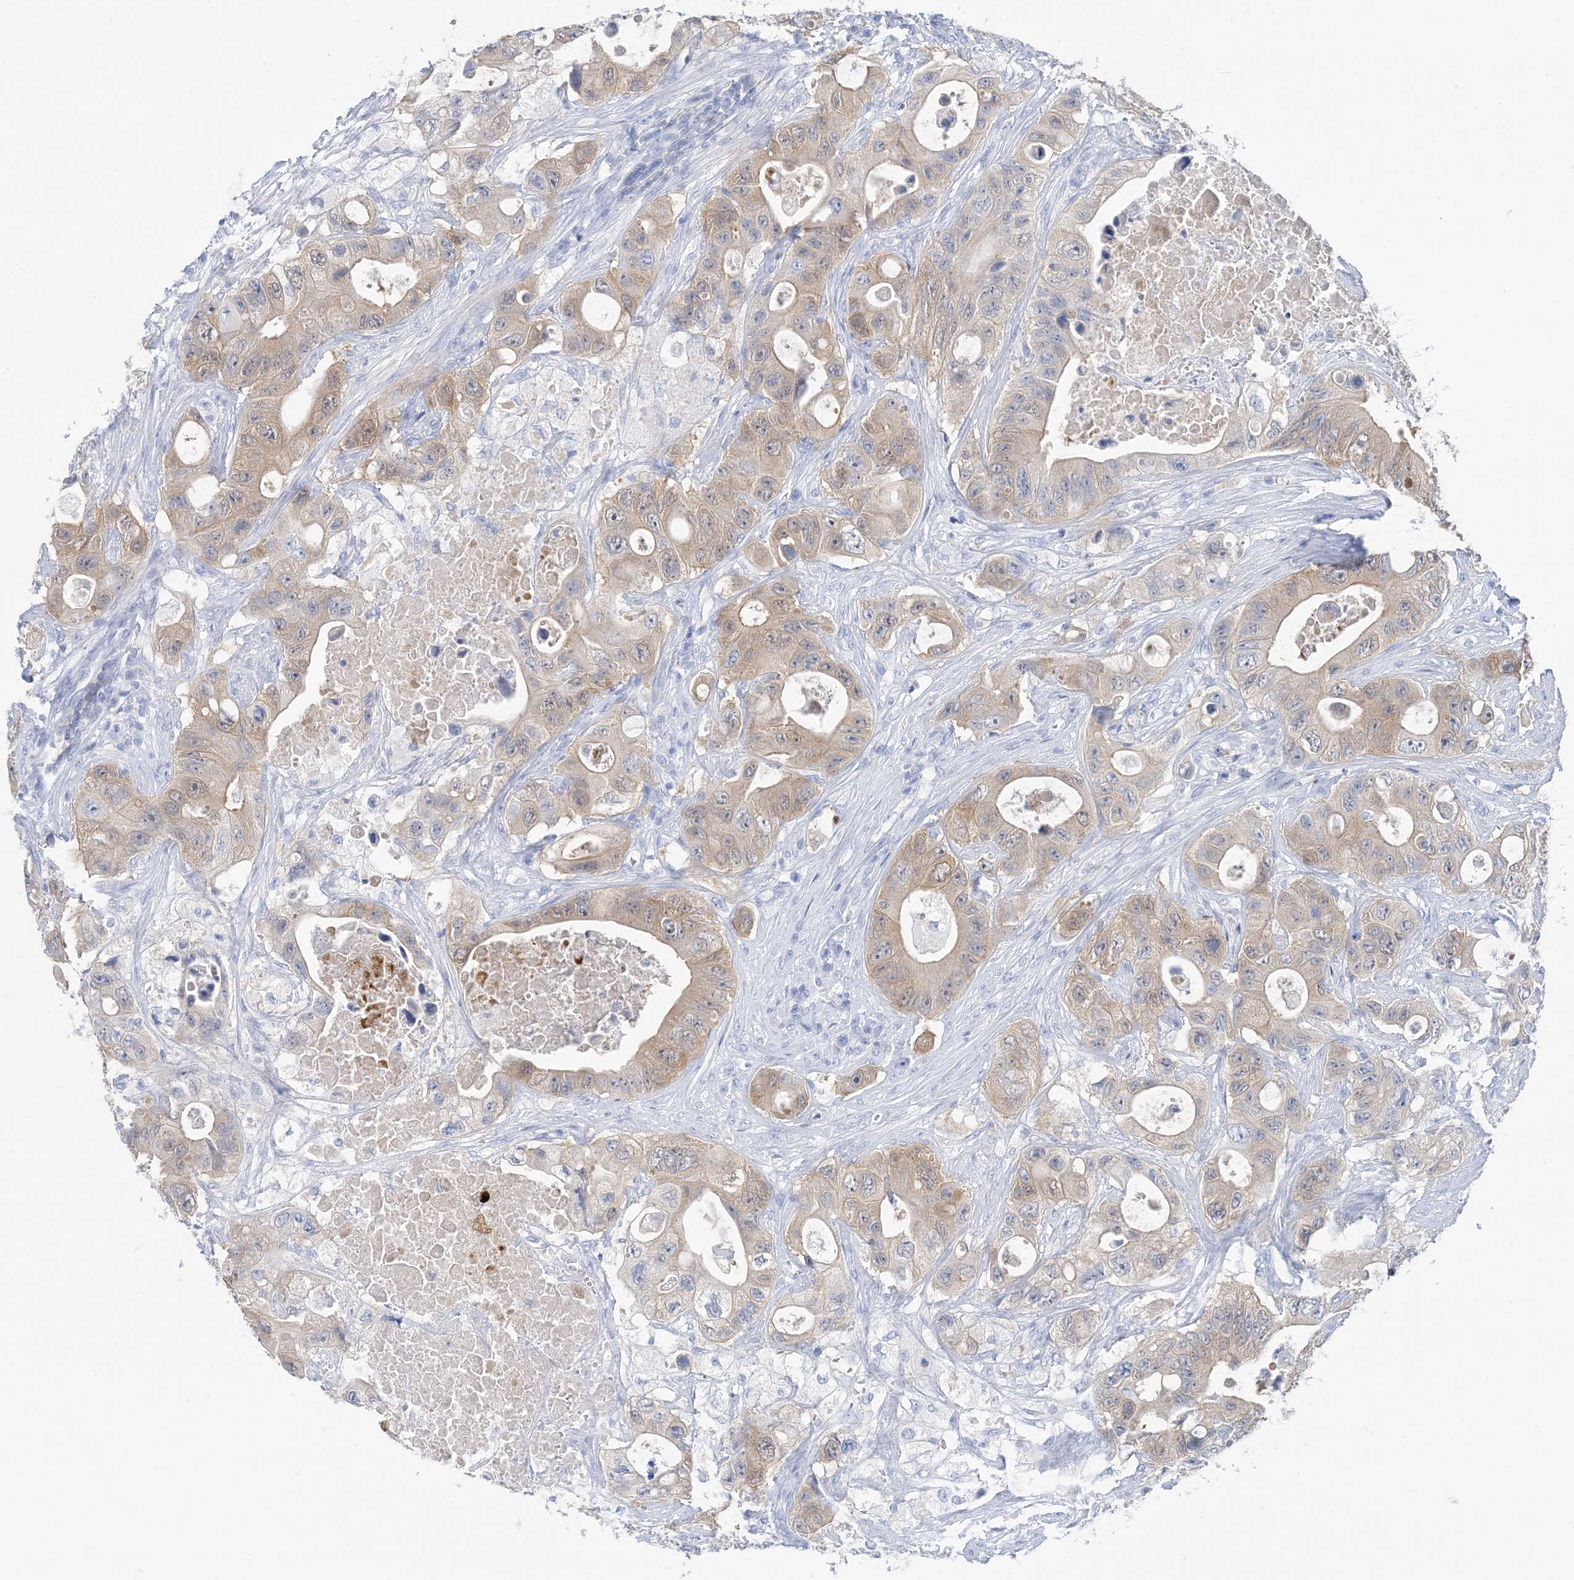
{"staining": {"intensity": "weak", "quantity": ">75%", "location": "cytoplasmic/membranous"}, "tissue": "colorectal cancer", "cell_type": "Tumor cells", "image_type": "cancer", "snomed": [{"axis": "morphology", "description": "Adenocarcinoma, NOS"}, {"axis": "topography", "description": "Colon"}], "caption": "Protein staining by immunohistochemistry demonstrates weak cytoplasmic/membranous expression in about >75% of tumor cells in adenocarcinoma (colorectal).", "gene": "SH3YL1", "patient": {"sex": "female", "age": 46}}